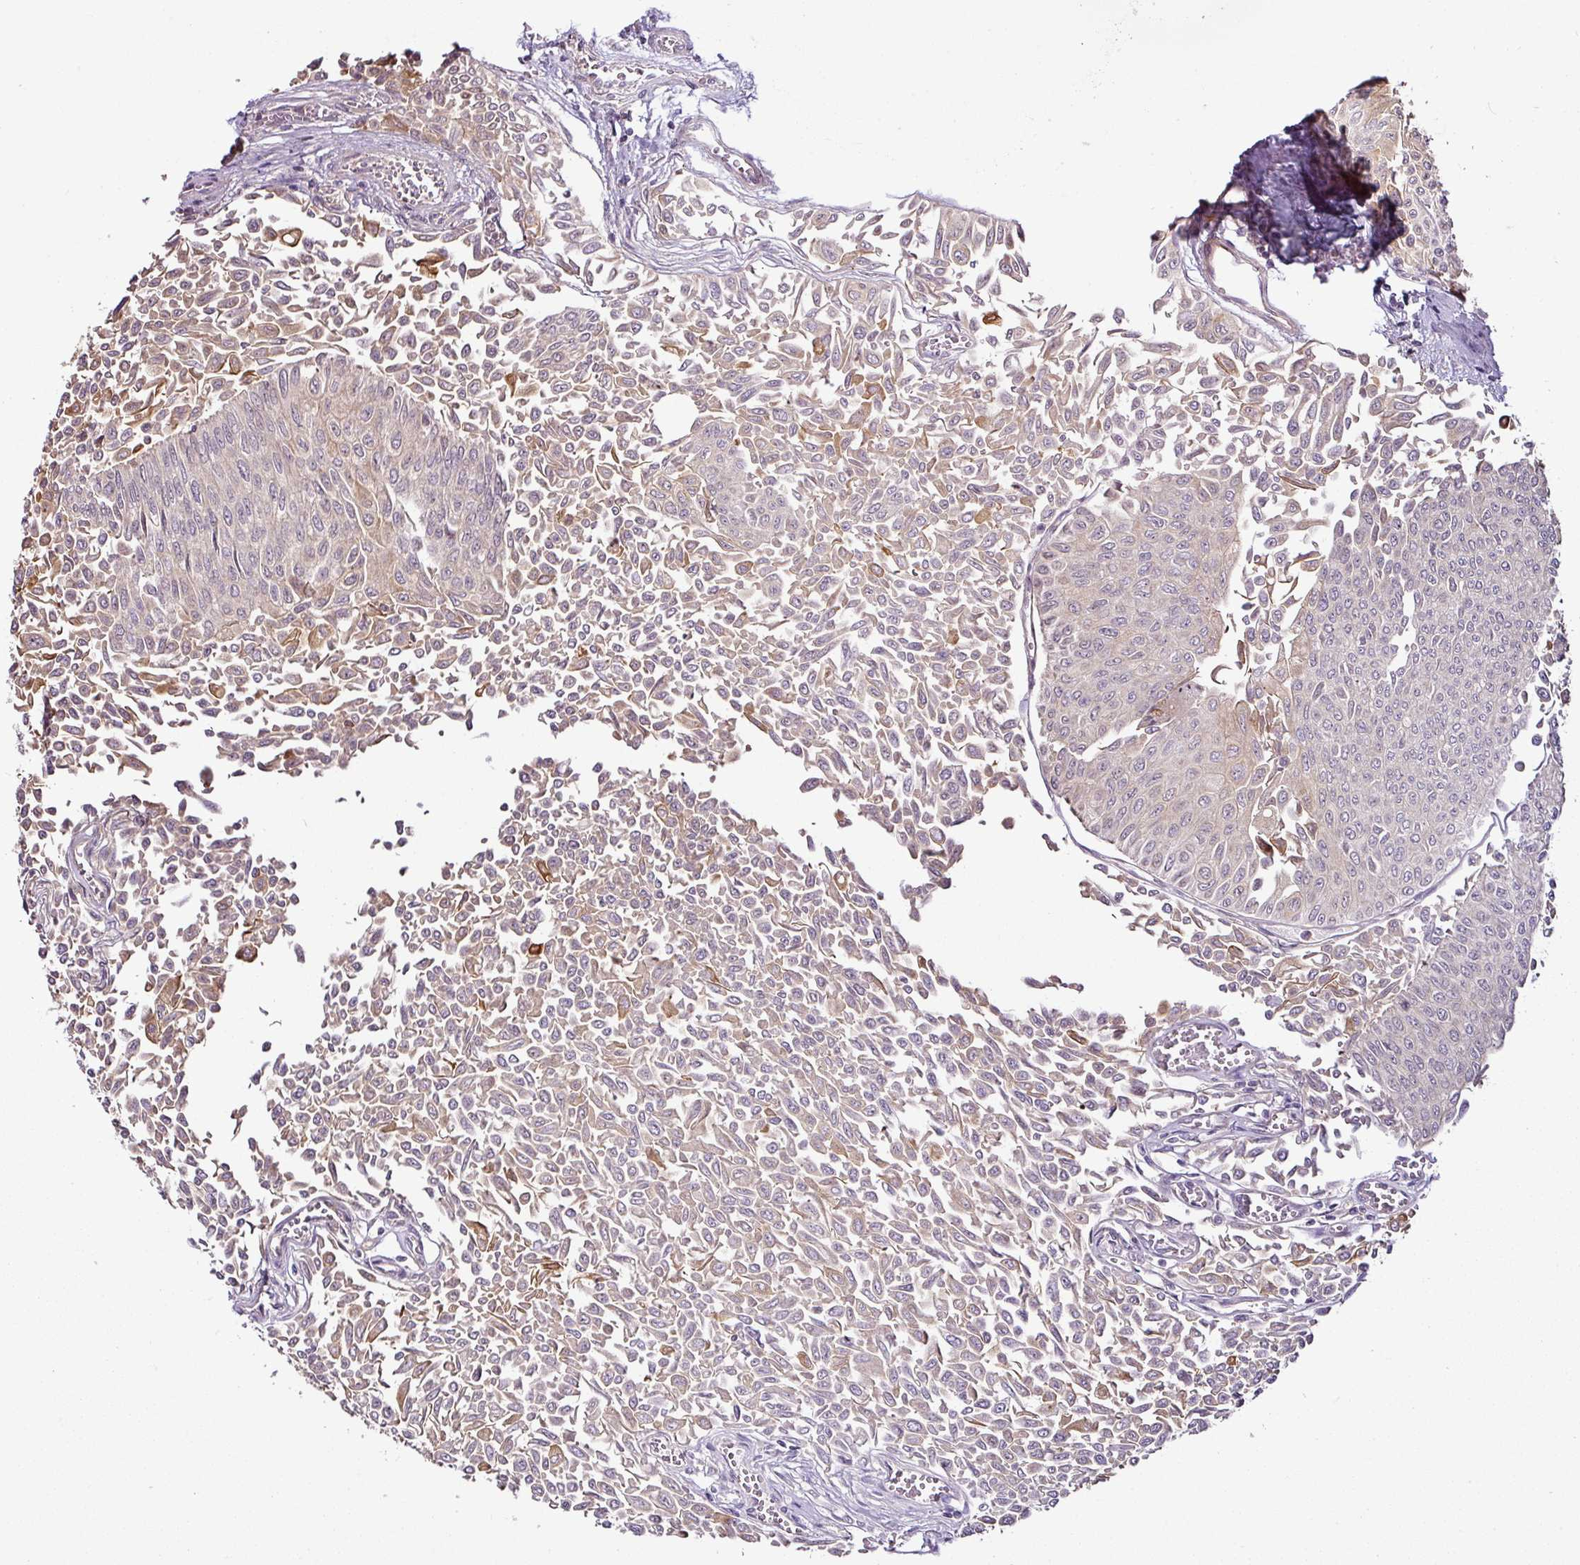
{"staining": {"intensity": "moderate", "quantity": "<25%", "location": "cytoplasmic/membranous"}, "tissue": "urothelial cancer", "cell_type": "Tumor cells", "image_type": "cancer", "snomed": [{"axis": "morphology", "description": "Urothelial carcinoma, NOS"}, {"axis": "topography", "description": "Urinary bladder"}], "caption": "A brown stain highlights moderate cytoplasmic/membranous staining of a protein in human urothelial cancer tumor cells. (IHC, brightfield microscopy, high magnification).", "gene": "DCAF13", "patient": {"sex": "male", "age": 59}}